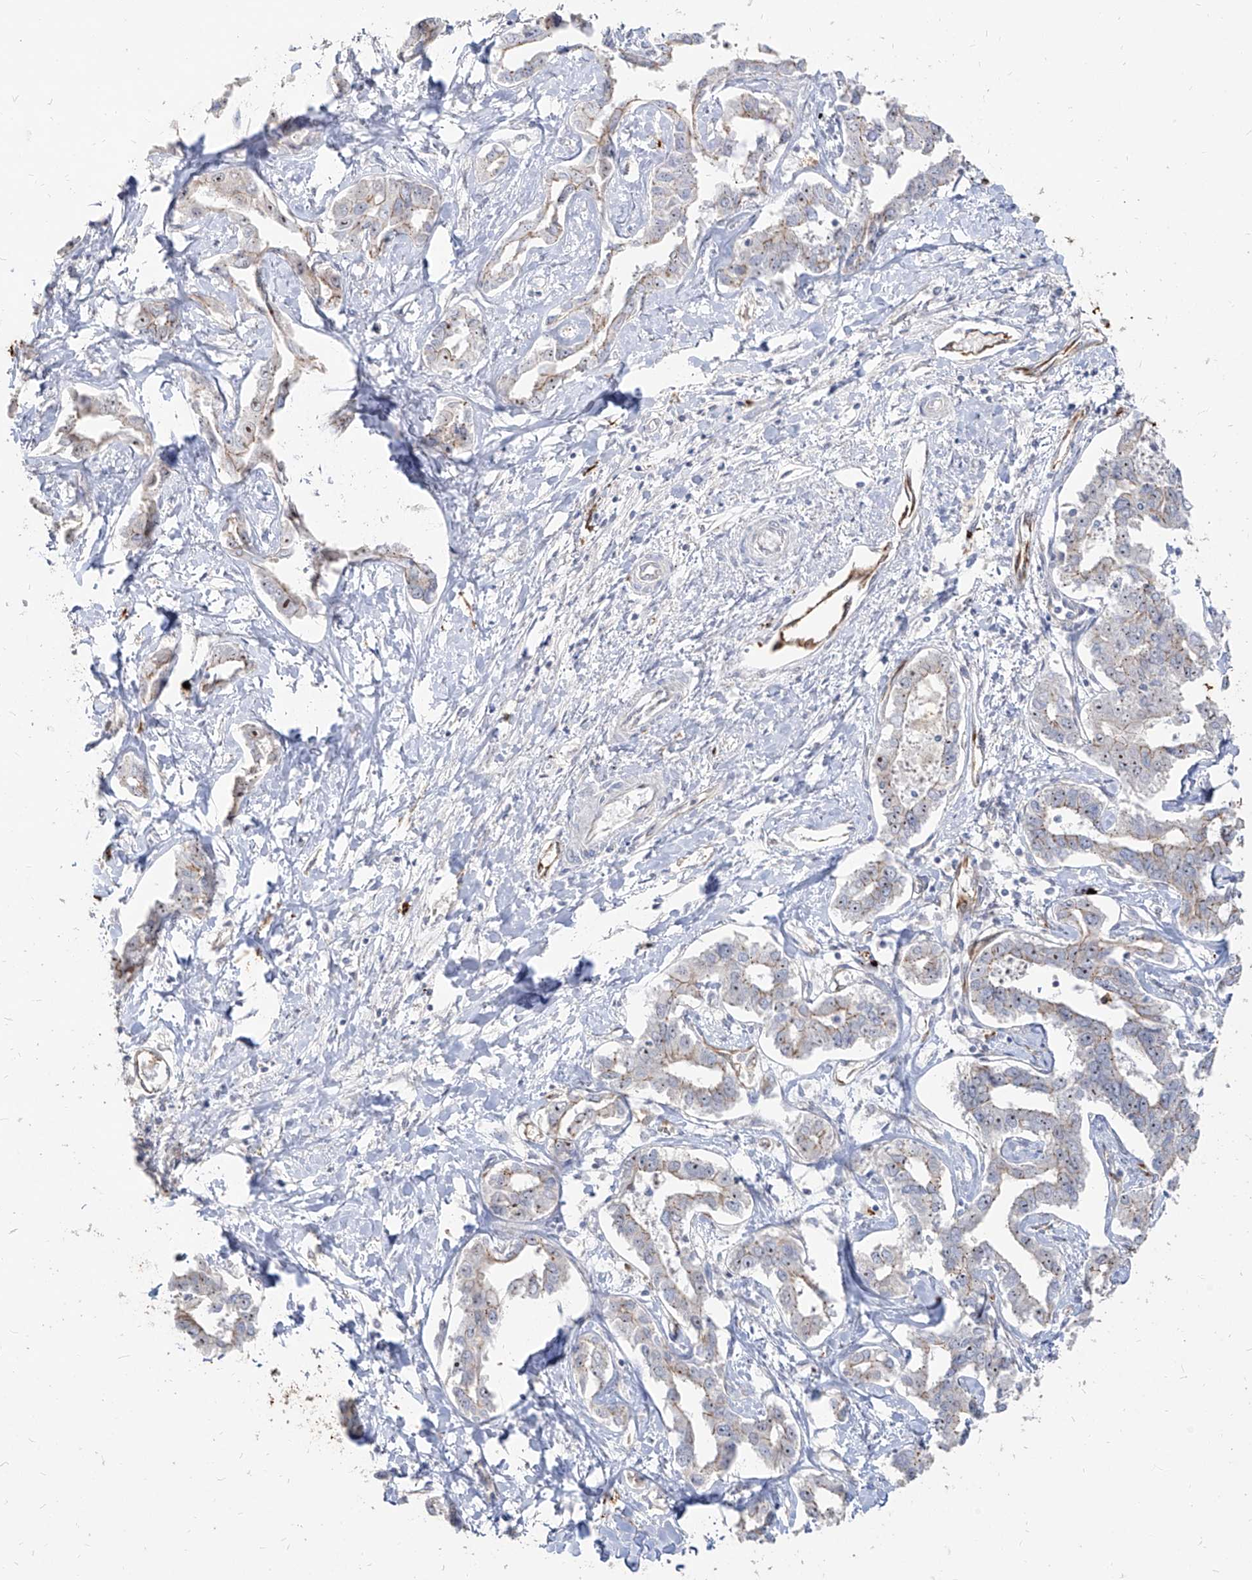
{"staining": {"intensity": "weak", "quantity": "25%-75%", "location": "cytoplasmic/membranous"}, "tissue": "liver cancer", "cell_type": "Tumor cells", "image_type": "cancer", "snomed": [{"axis": "morphology", "description": "Cholangiocarcinoma"}, {"axis": "topography", "description": "Liver"}], "caption": "The immunohistochemical stain labels weak cytoplasmic/membranous positivity in tumor cells of liver cancer (cholangiocarcinoma) tissue.", "gene": "ZNF227", "patient": {"sex": "male", "age": 59}}